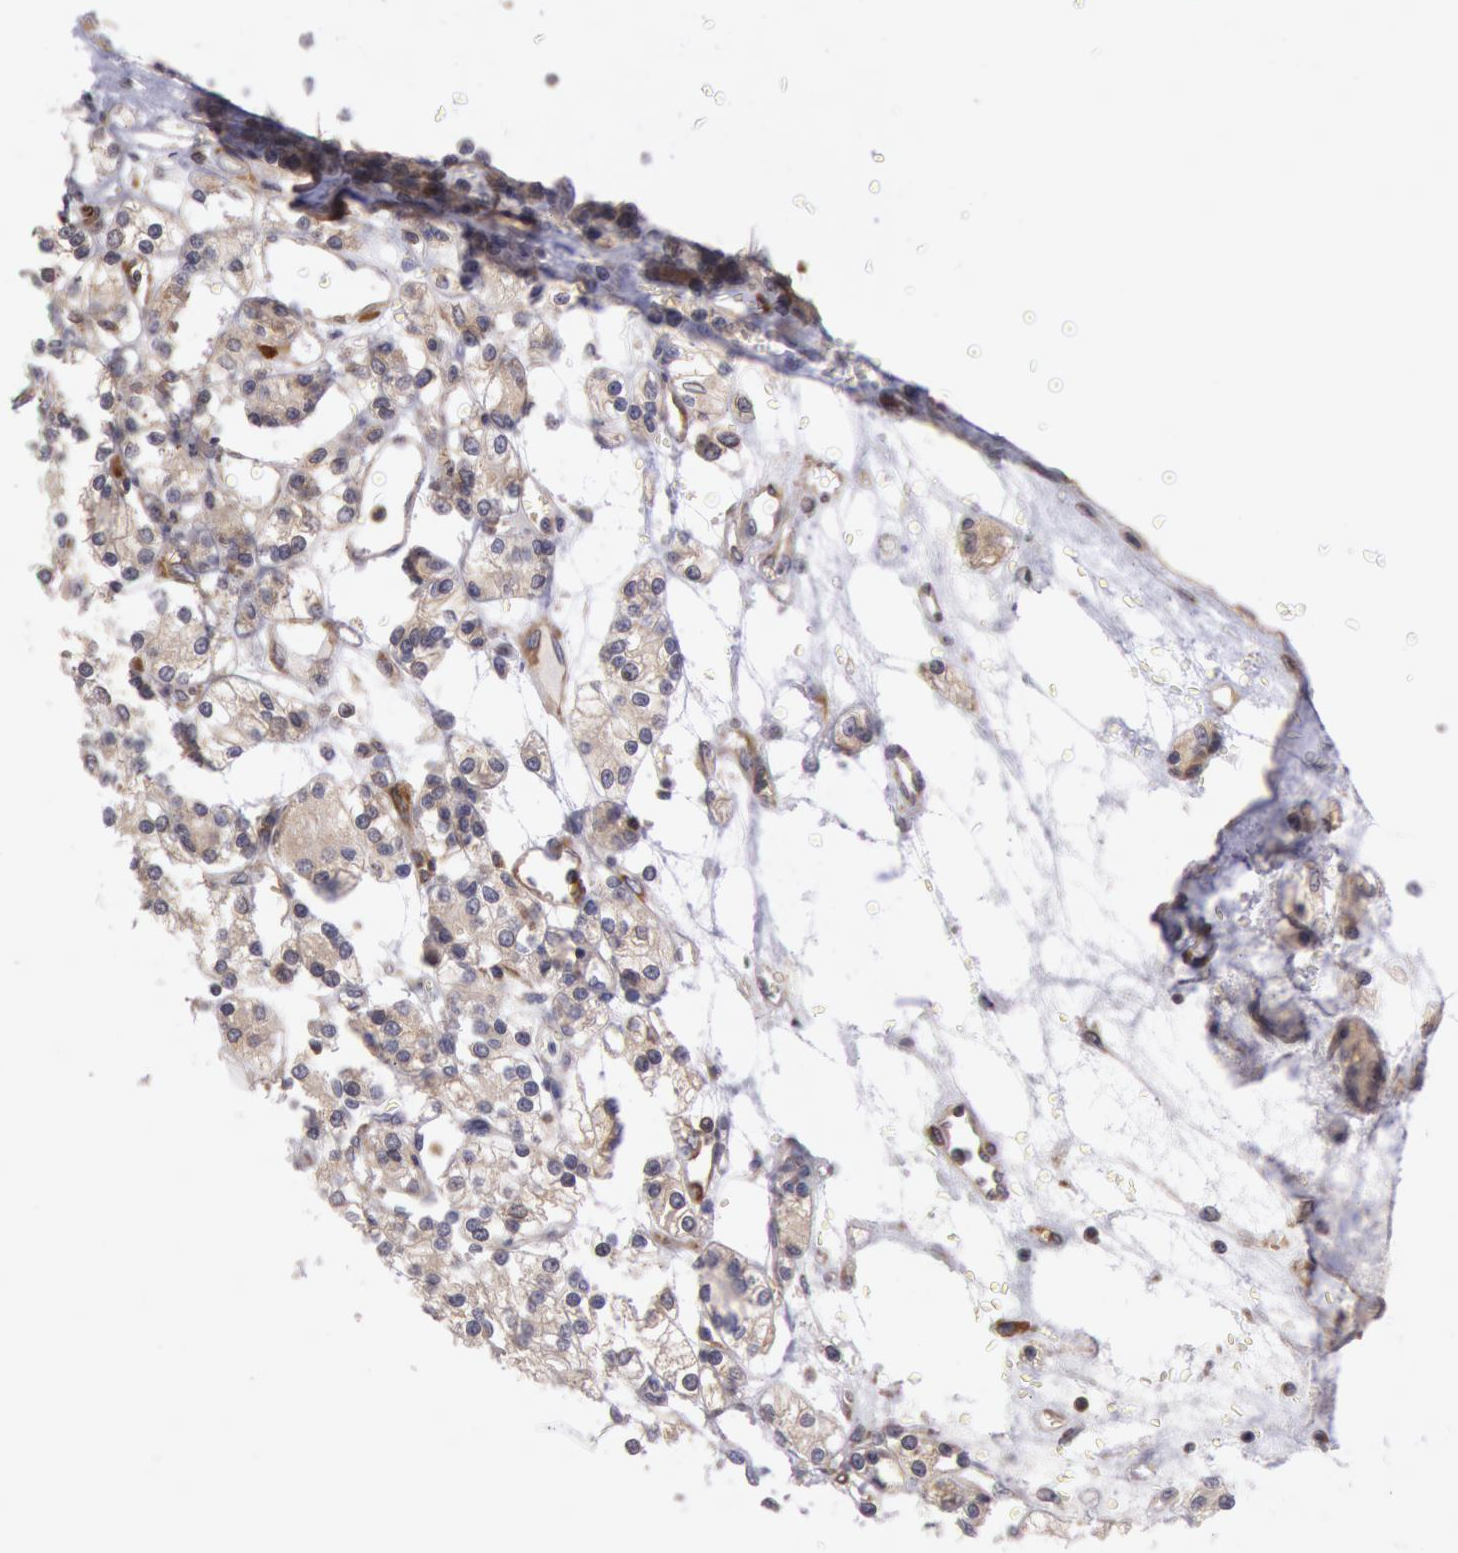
{"staining": {"intensity": "weak", "quantity": ">75%", "location": "cytoplasmic/membranous"}, "tissue": "renal cancer", "cell_type": "Tumor cells", "image_type": "cancer", "snomed": [{"axis": "morphology", "description": "Adenocarcinoma, NOS"}, {"axis": "topography", "description": "Kidney"}], "caption": "This micrograph displays IHC staining of renal cancer, with low weak cytoplasmic/membranous staining in approximately >75% of tumor cells.", "gene": "NMT2", "patient": {"sex": "female", "age": 62}}